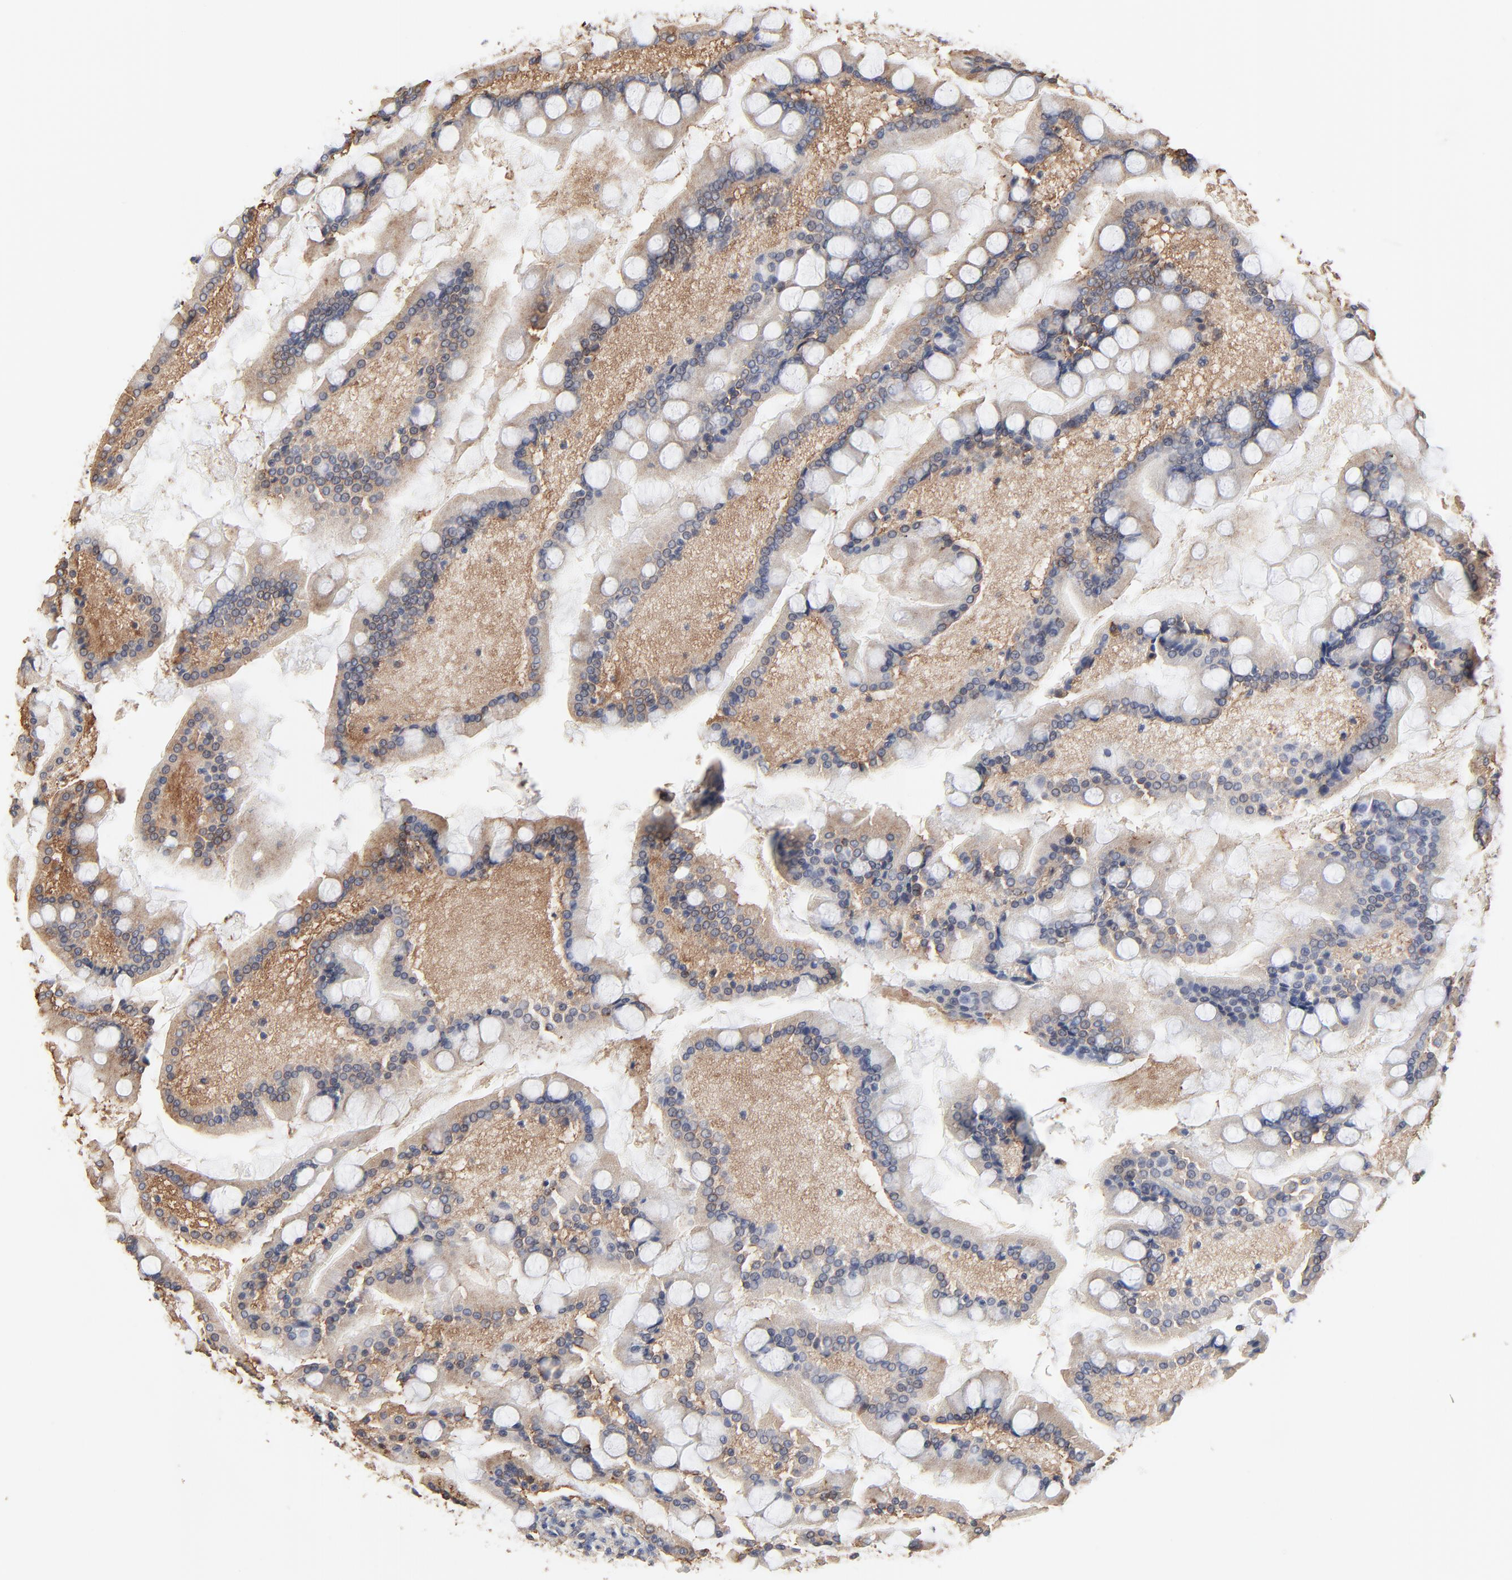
{"staining": {"intensity": "moderate", "quantity": ">75%", "location": "cytoplasmic/membranous"}, "tissue": "small intestine", "cell_type": "Glandular cells", "image_type": "normal", "snomed": [{"axis": "morphology", "description": "Normal tissue, NOS"}, {"axis": "topography", "description": "Small intestine"}], "caption": "Small intestine was stained to show a protein in brown. There is medium levels of moderate cytoplasmic/membranous positivity in approximately >75% of glandular cells. Using DAB (3,3'-diaminobenzidine) (brown) and hematoxylin (blue) stains, captured at high magnification using brightfield microscopy.", "gene": "NXF3", "patient": {"sex": "male", "age": 41}}